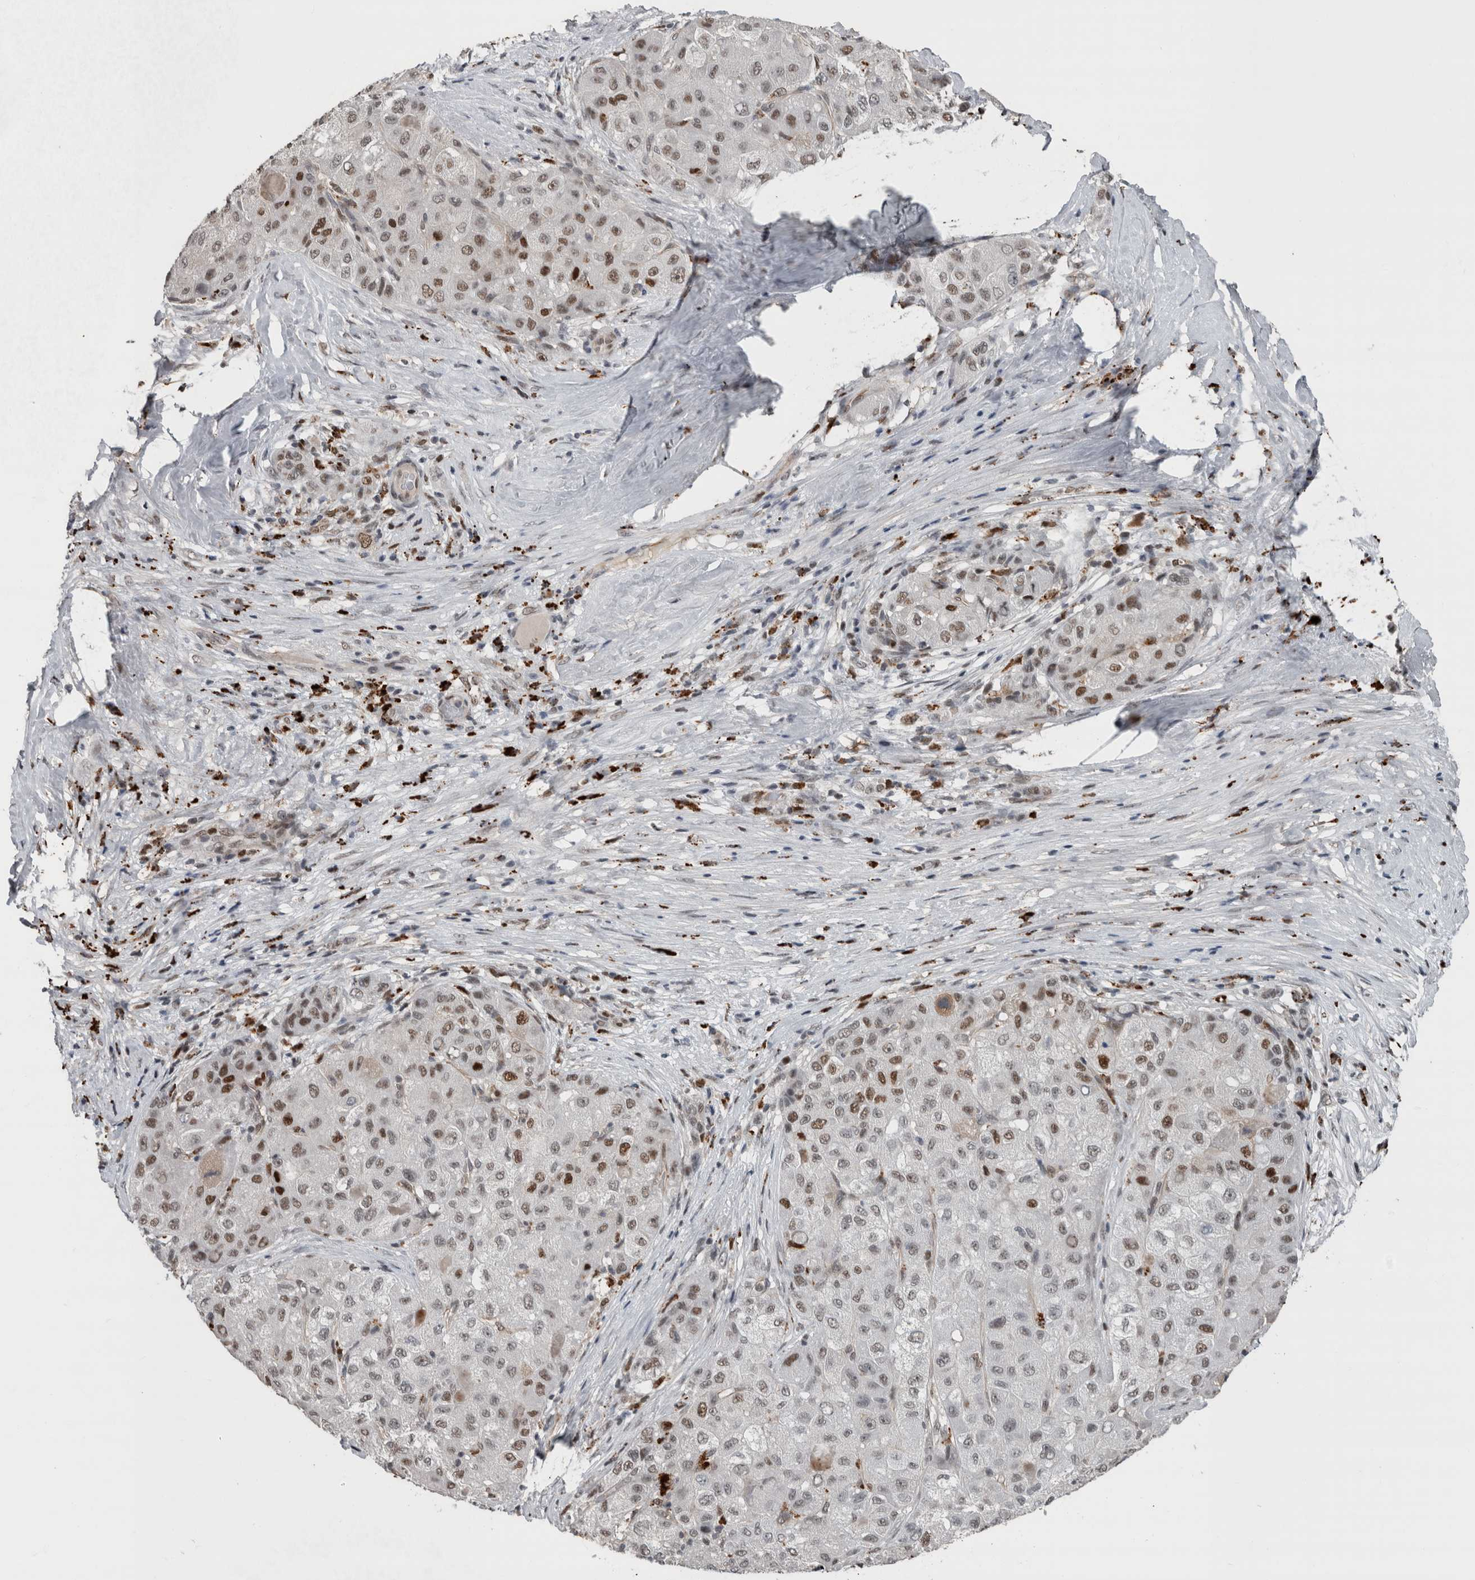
{"staining": {"intensity": "moderate", "quantity": "25%-75%", "location": "nuclear"}, "tissue": "liver cancer", "cell_type": "Tumor cells", "image_type": "cancer", "snomed": [{"axis": "morphology", "description": "Carcinoma, Hepatocellular, NOS"}, {"axis": "topography", "description": "Liver"}], "caption": "DAB immunohistochemical staining of liver cancer (hepatocellular carcinoma) demonstrates moderate nuclear protein positivity in about 25%-75% of tumor cells.", "gene": "POLD2", "patient": {"sex": "male", "age": 80}}